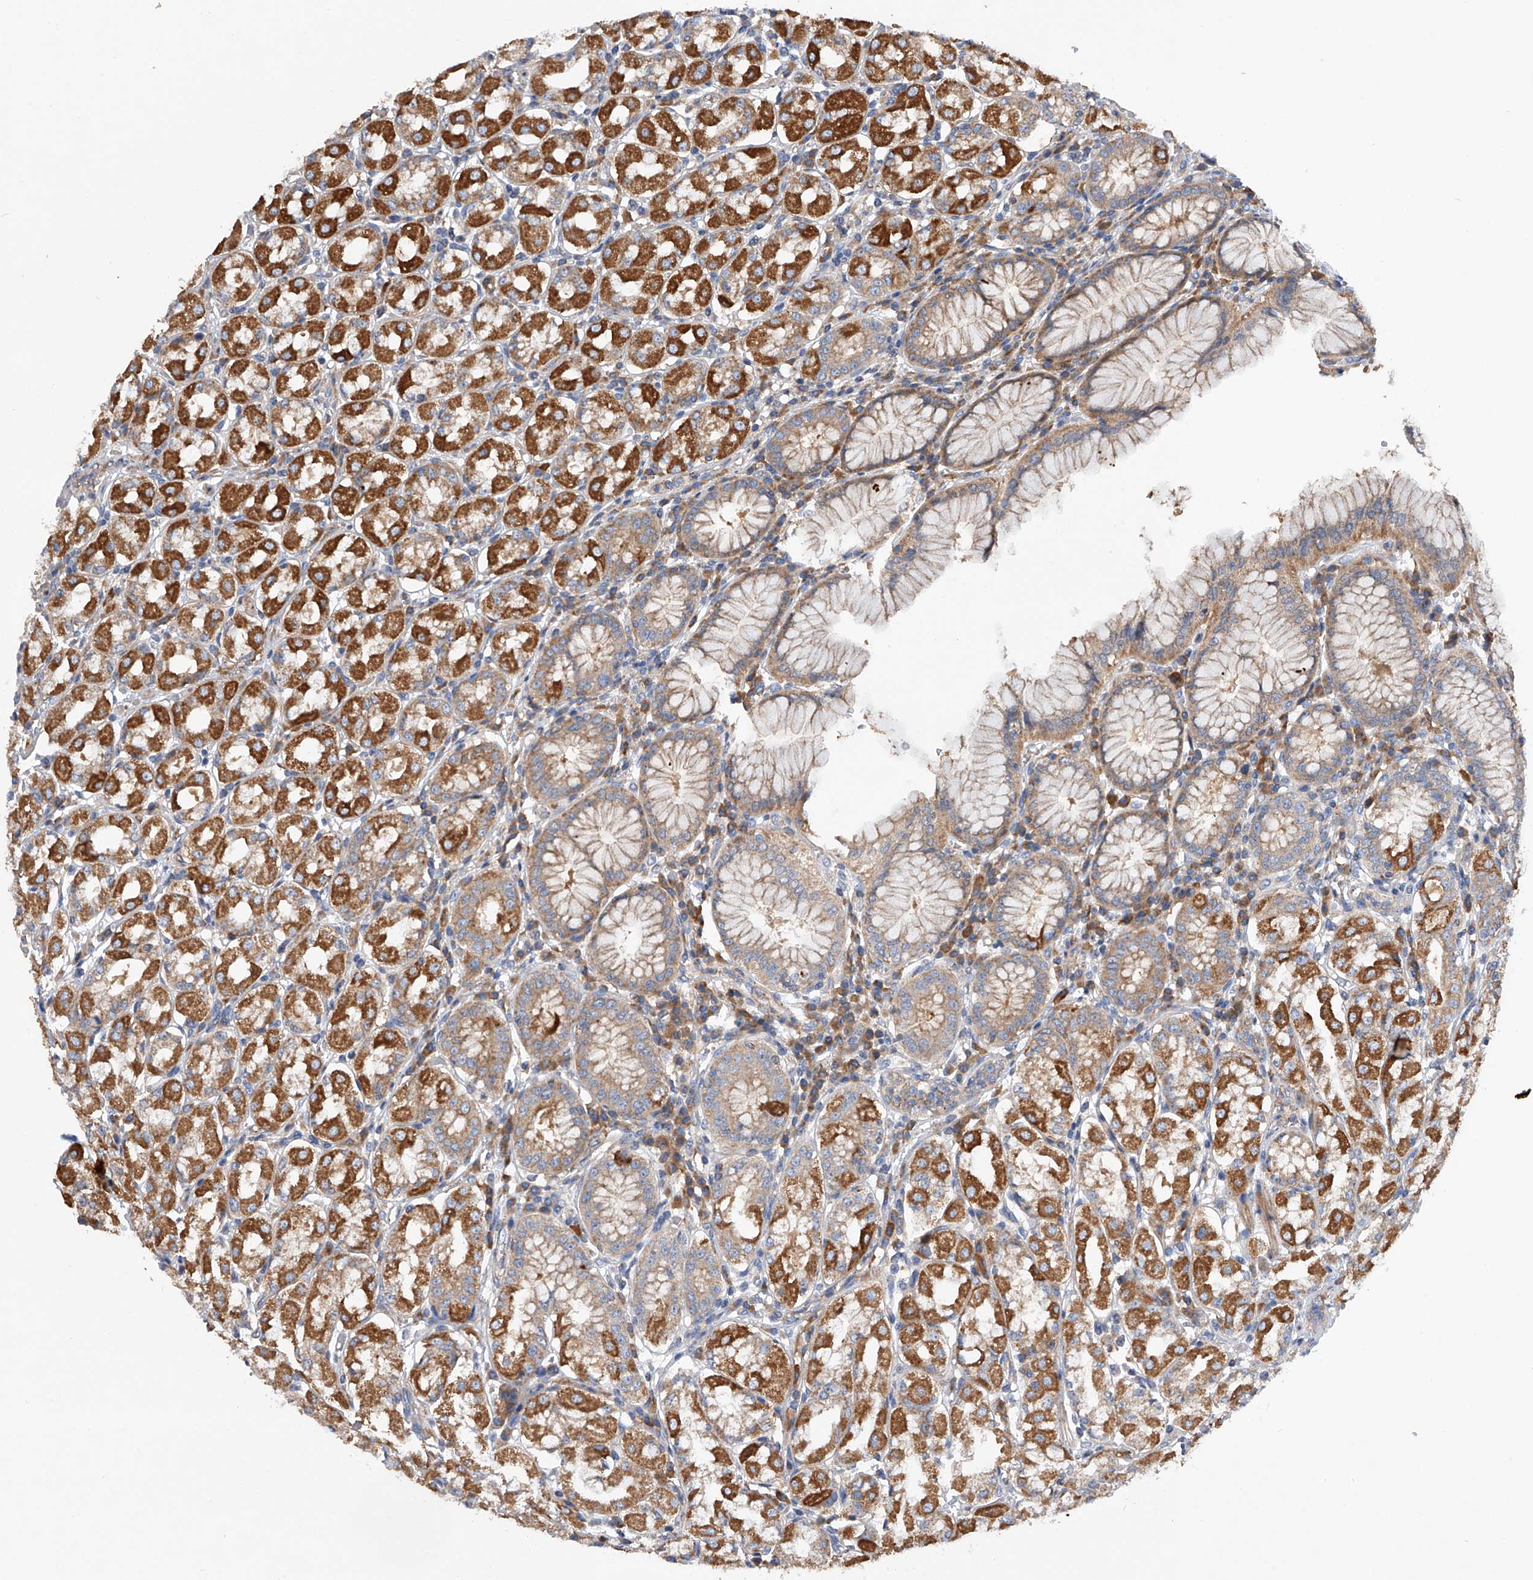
{"staining": {"intensity": "strong", "quantity": "25%-75%", "location": "cytoplasmic/membranous"}, "tissue": "stomach", "cell_type": "Glandular cells", "image_type": "normal", "snomed": [{"axis": "morphology", "description": "Normal tissue, NOS"}, {"axis": "topography", "description": "Stomach"}, {"axis": "topography", "description": "Stomach, lower"}], "caption": "IHC histopathology image of unremarkable stomach: human stomach stained using immunohistochemistry (IHC) demonstrates high levels of strong protein expression localized specifically in the cytoplasmic/membranous of glandular cells, appearing as a cytoplasmic/membranous brown color.", "gene": "MLYCD", "patient": {"sex": "female", "age": 56}}